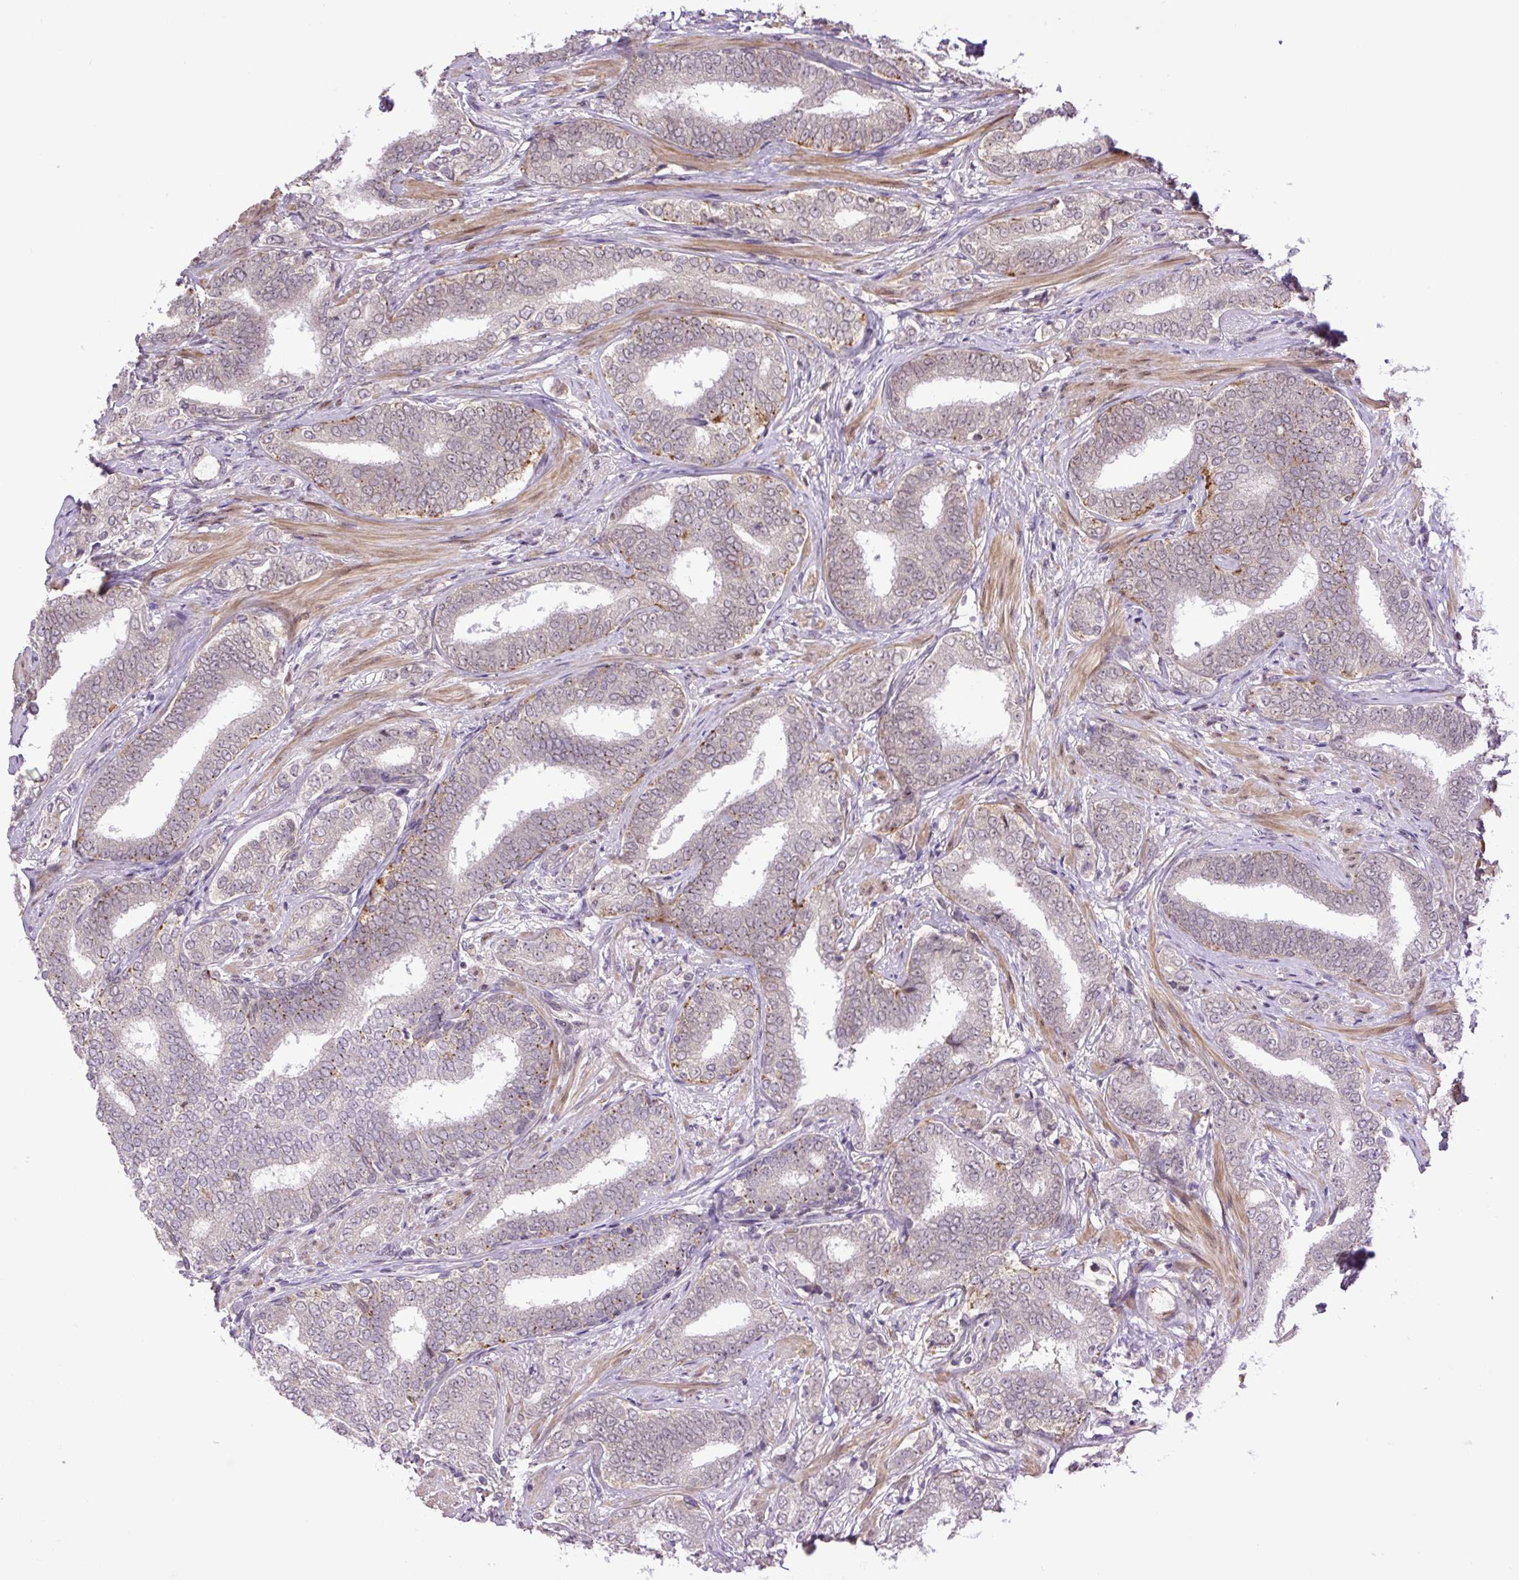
{"staining": {"intensity": "negative", "quantity": "none", "location": "none"}, "tissue": "prostate cancer", "cell_type": "Tumor cells", "image_type": "cancer", "snomed": [{"axis": "morphology", "description": "Adenocarcinoma, High grade"}, {"axis": "topography", "description": "Prostate"}], "caption": "Tumor cells are negative for brown protein staining in prostate cancer. (Brightfield microscopy of DAB (3,3'-diaminobenzidine) immunohistochemistry (IHC) at high magnification).", "gene": "KPNA1", "patient": {"sex": "male", "age": 72}}